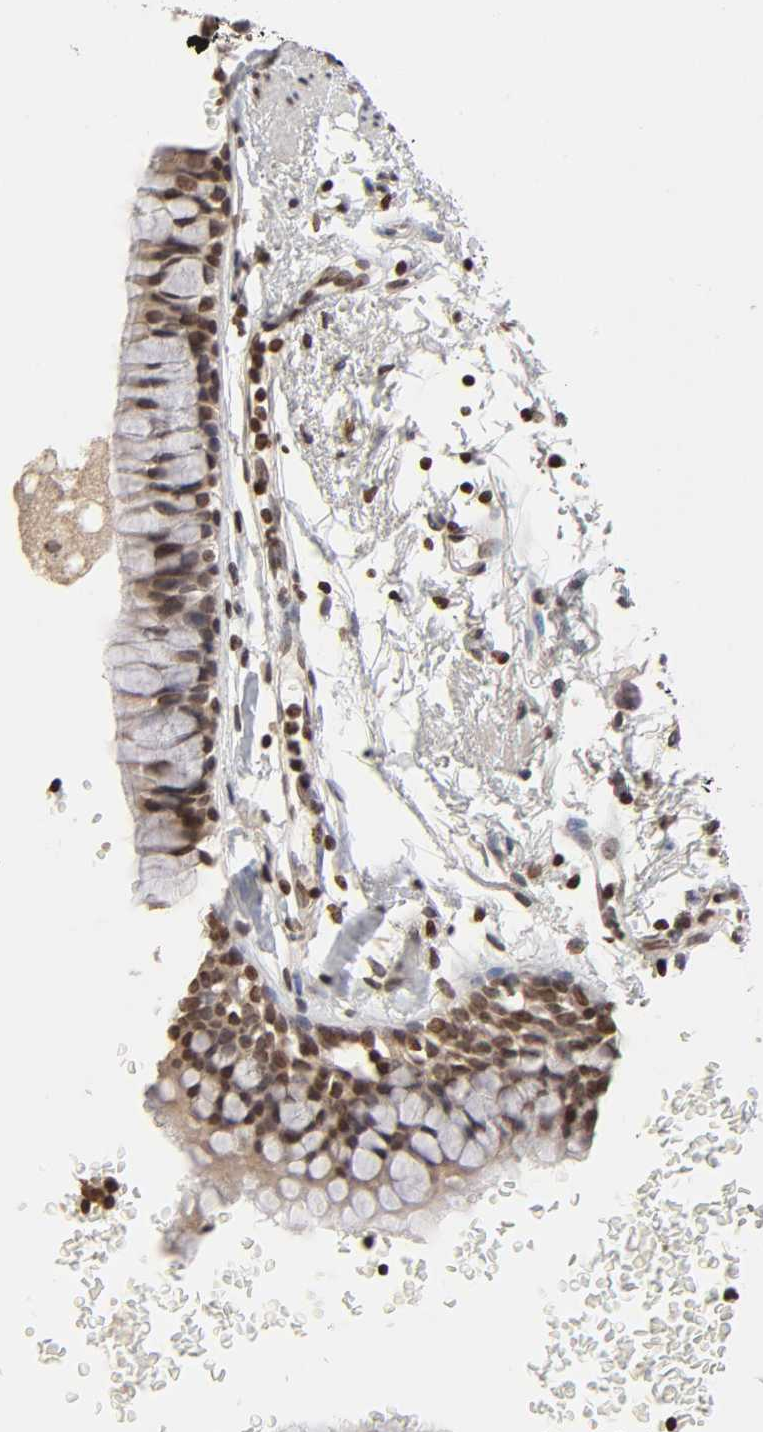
{"staining": {"intensity": "moderate", "quantity": "25%-75%", "location": "cytoplasmic/membranous,nuclear"}, "tissue": "bronchus", "cell_type": "Respiratory epithelial cells", "image_type": "normal", "snomed": [{"axis": "morphology", "description": "Normal tissue, NOS"}, {"axis": "topography", "description": "Bronchus"}], "caption": "Protein expression analysis of normal human bronchus reveals moderate cytoplasmic/membranous,nuclear expression in about 25%-75% of respiratory epithelial cells. The protein of interest is shown in brown color, while the nuclei are stained blue.", "gene": "ZNF473", "patient": {"sex": "female", "age": 73}}